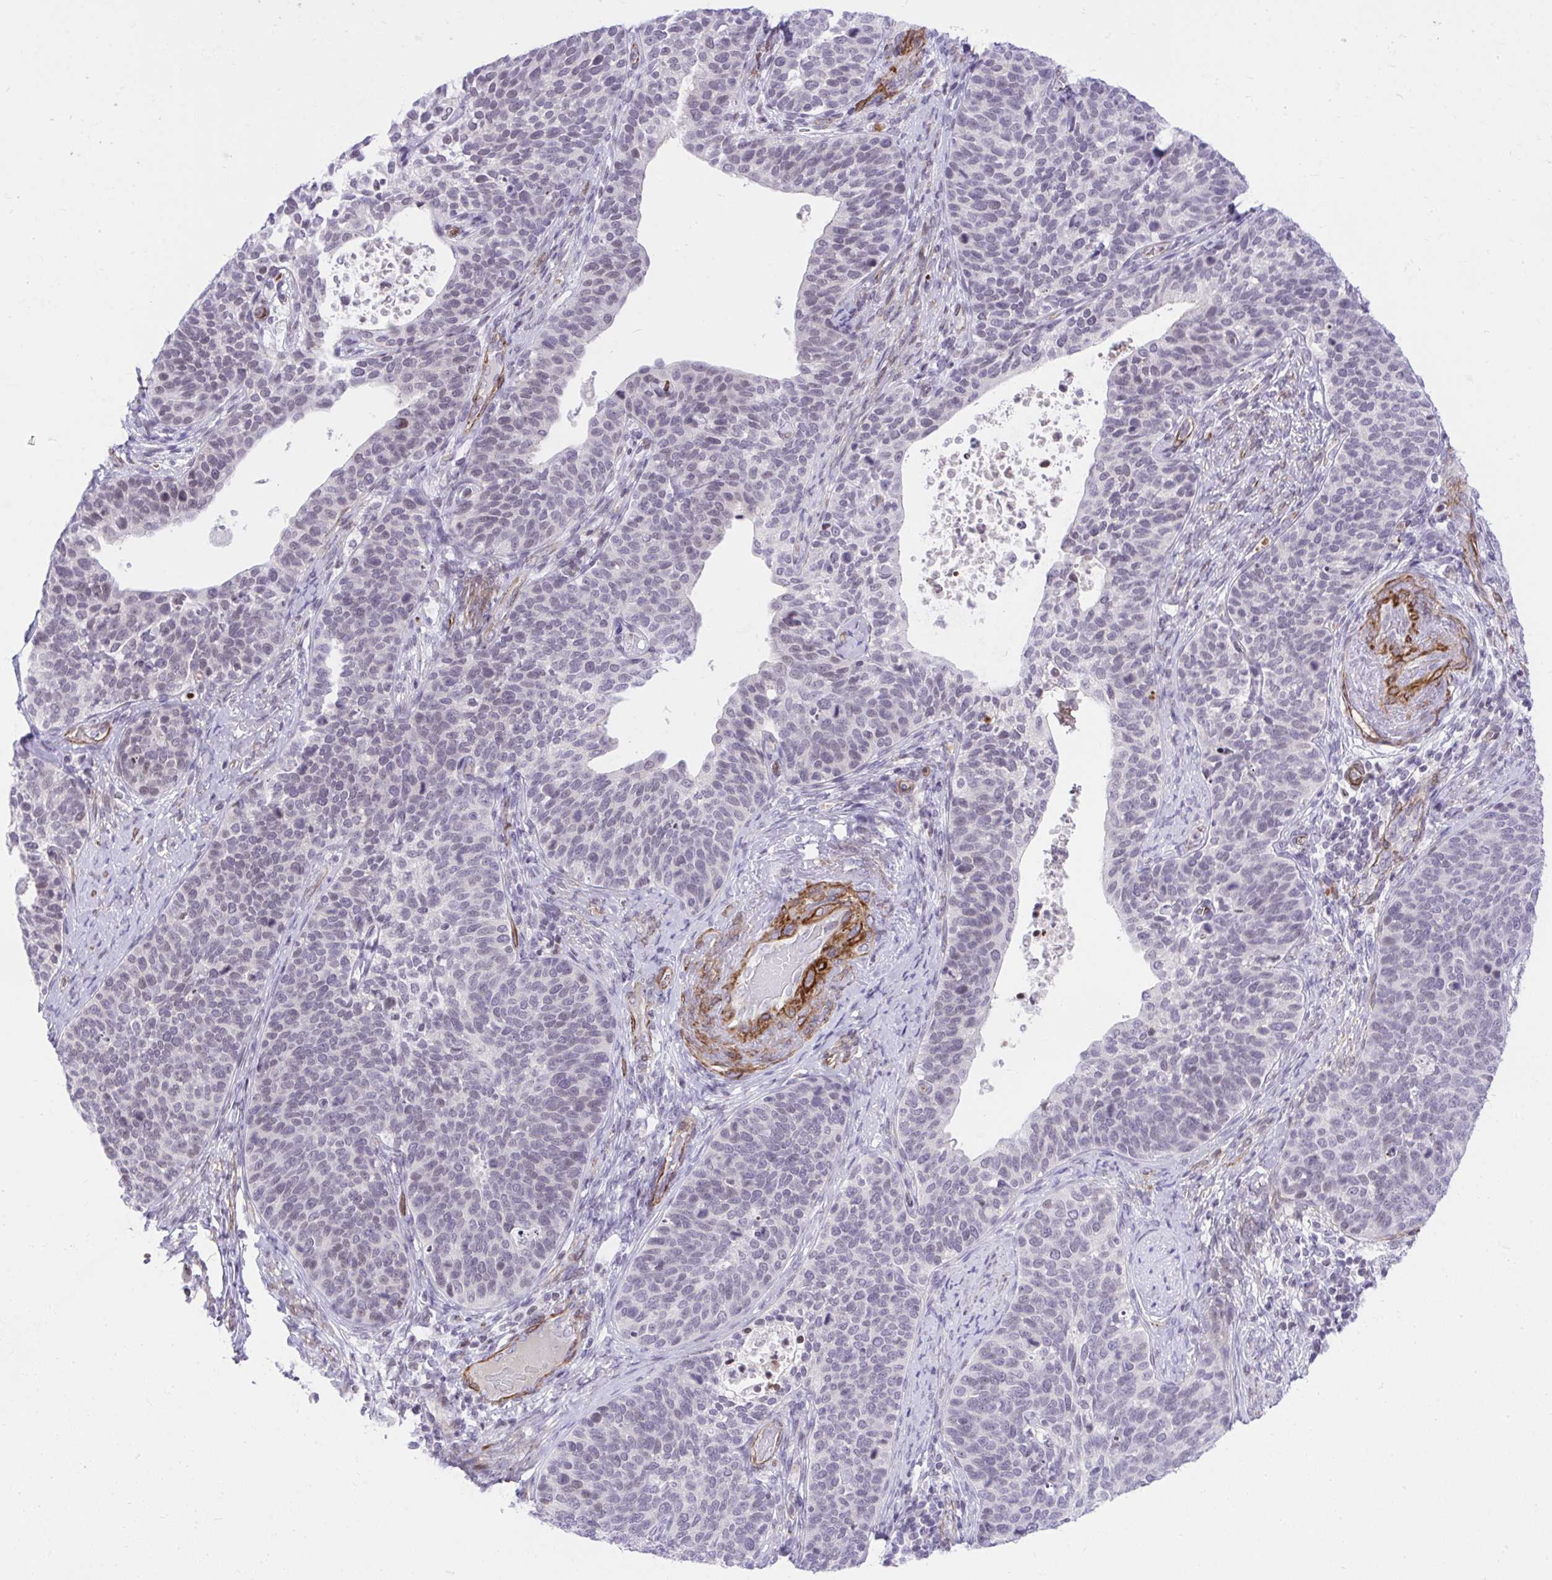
{"staining": {"intensity": "negative", "quantity": "none", "location": "none"}, "tissue": "cervical cancer", "cell_type": "Tumor cells", "image_type": "cancer", "snomed": [{"axis": "morphology", "description": "Squamous cell carcinoma, NOS"}, {"axis": "topography", "description": "Cervix"}], "caption": "This is an immunohistochemistry (IHC) image of human cervical cancer. There is no expression in tumor cells.", "gene": "KCNN4", "patient": {"sex": "female", "age": 69}}